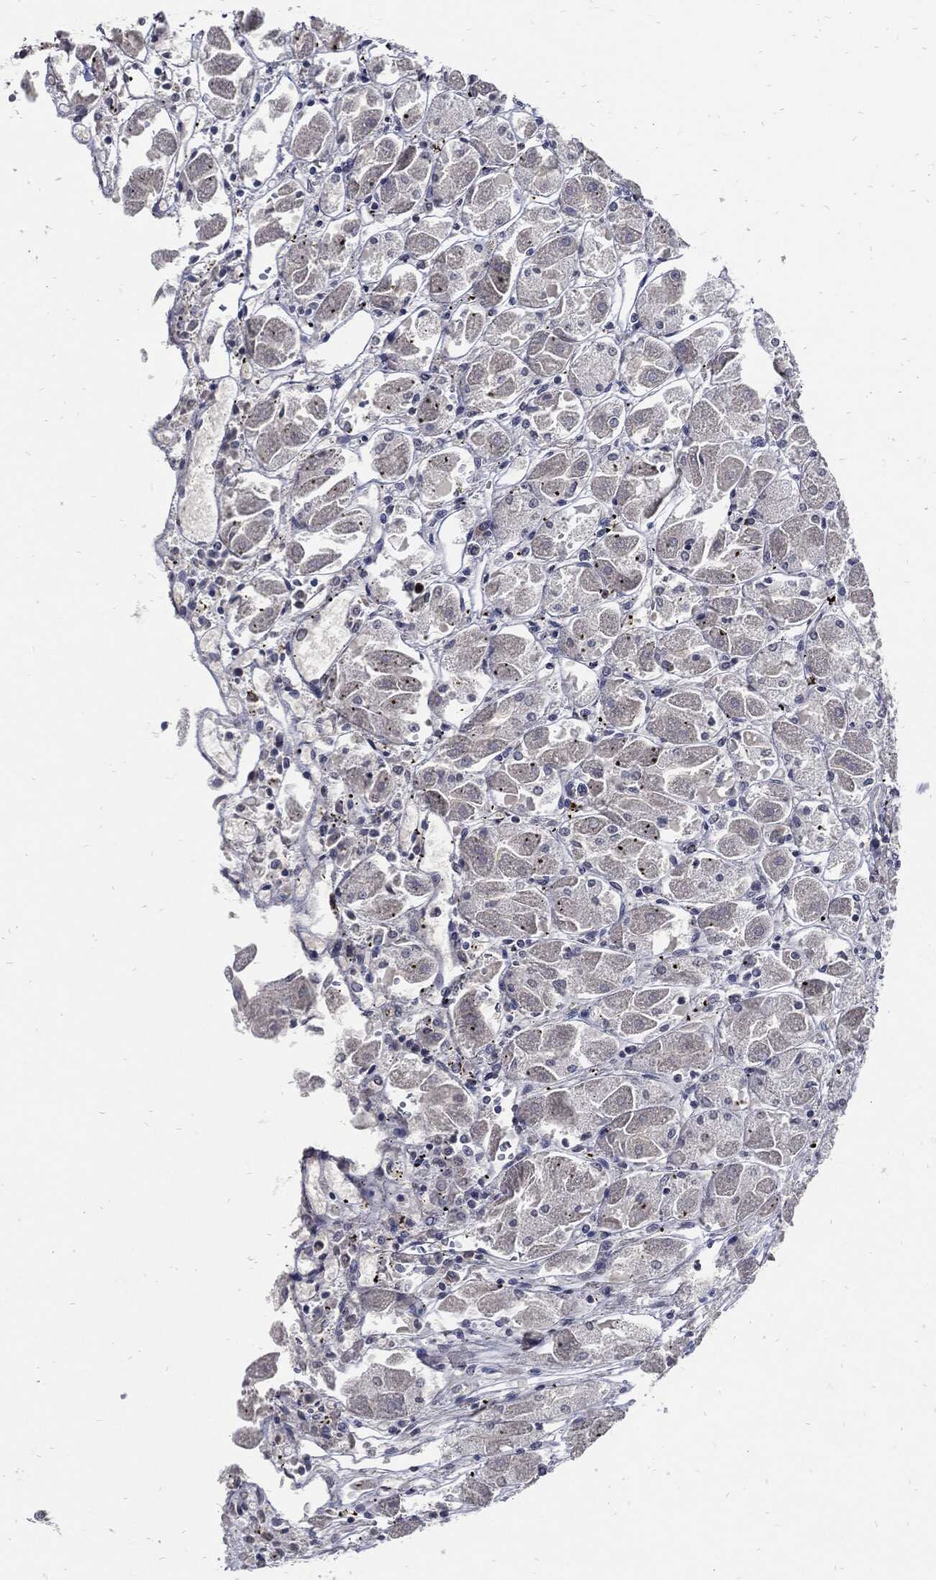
{"staining": {"intensity": "strong", "quantity": "<25%", "location": "nuclear"}, "tissue": "stomach", "cell_type": "Glandular cells", "image_type": "normal", "snomed": [{"axis": "morphology", "description": "Normal tissue, NOS"}, {"axis": "topography", "description": "Stomach"}], "caption": "Strong nuclear positivity is identified in about <25% of glandular cells in benign stomach. The staining is performed using DAB (3,3'-diaminobenzidine) brown chromogen to label protein expression. The nuclei are counter-stained blue using hematoxylin.", "gene": "NBN", "patient": {"sex": "male", "age": 70}}